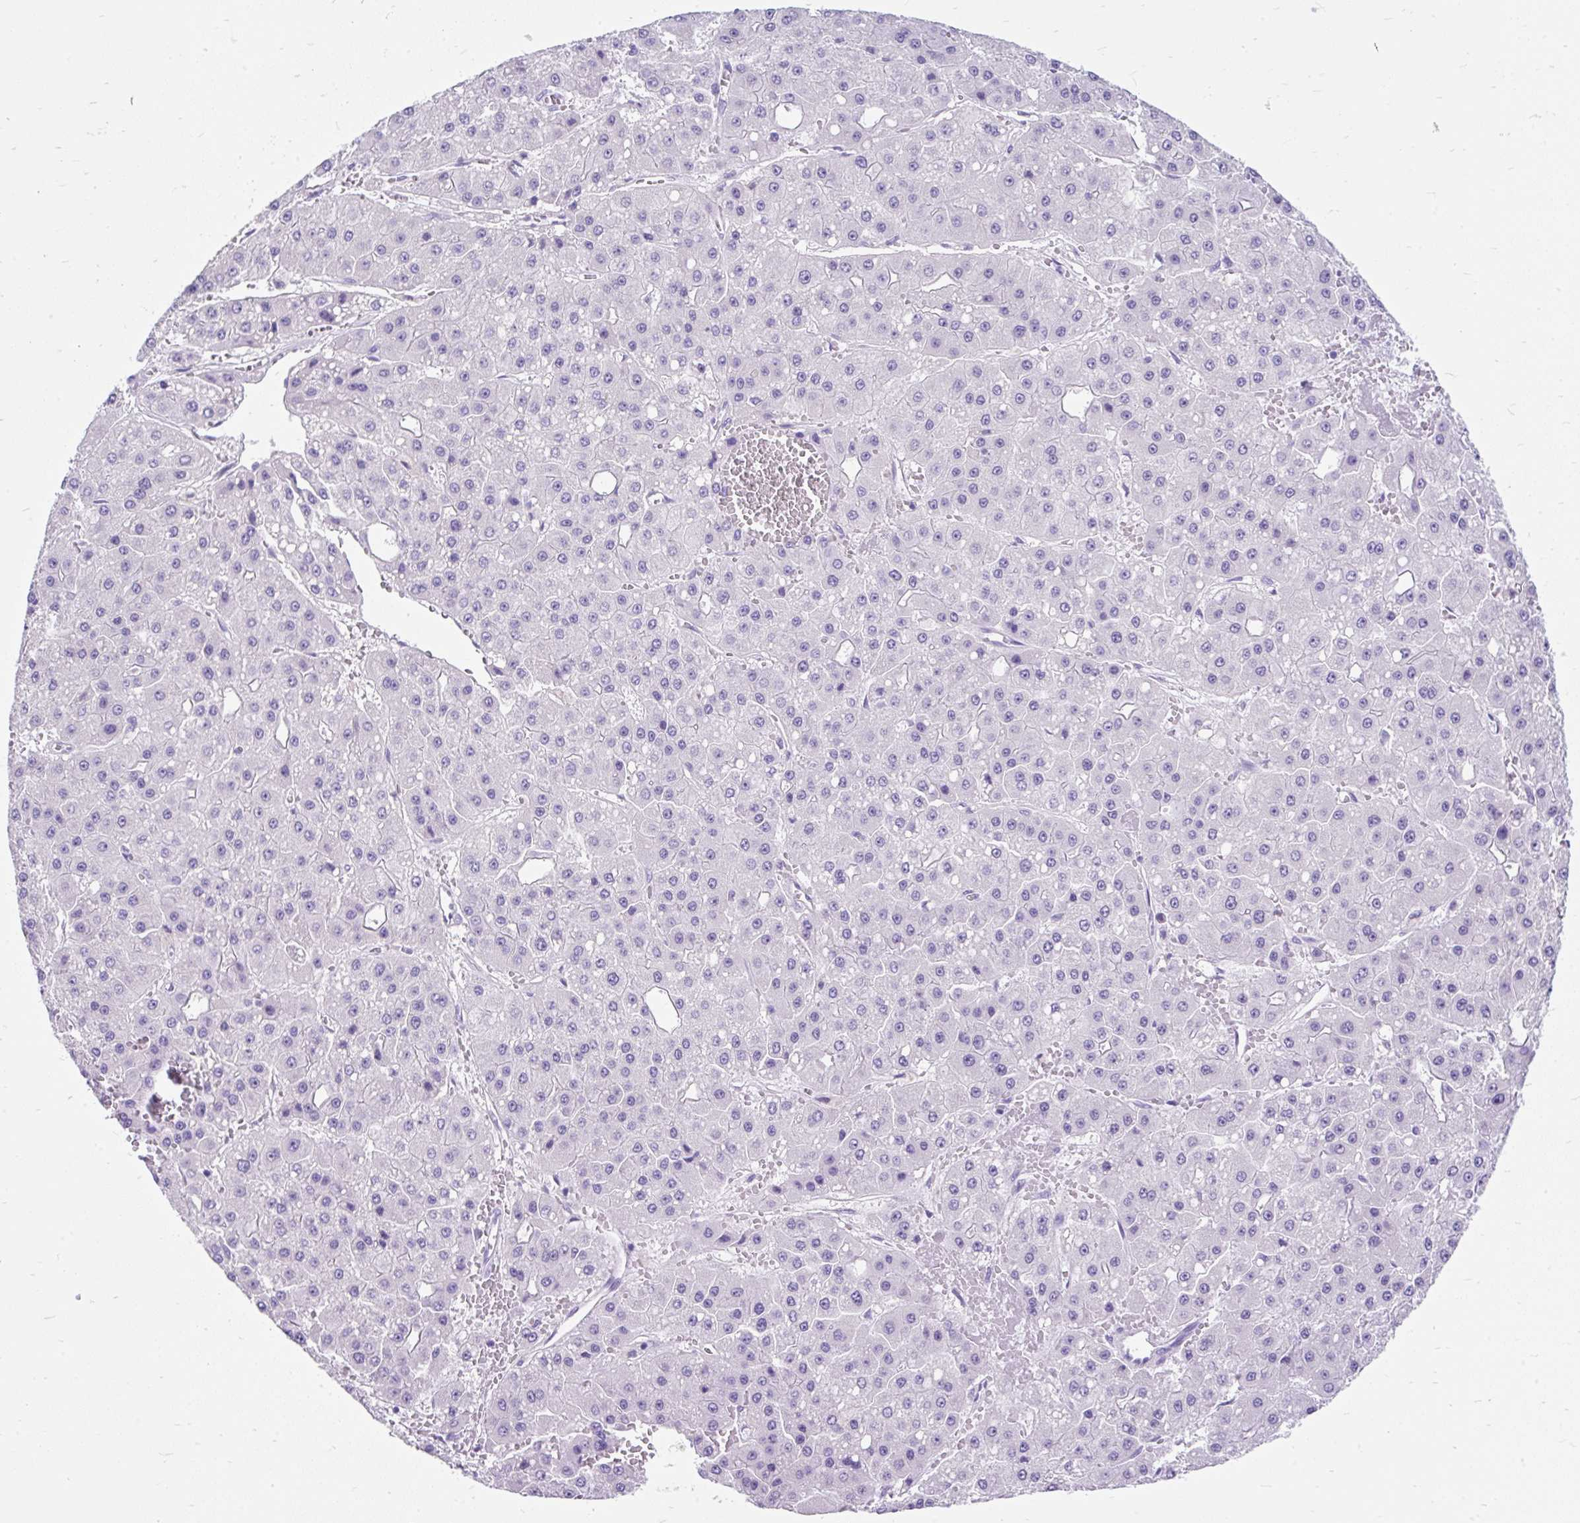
{"staining": {"intensity": "negative", "quantity": "none", "location": "none"}, "tissue": "liver cancer", "cell_type": "Tumor cells", "image_type": "cancer", "snomed": [{"axis": "morphology", "description": "Carcinoma, Hepatocellular, NOS"}, {"axis": "topography", "description": "Liver"}], "caption": "DAB (3,3'-diaminobenzidine) immunohistochemical staining of liver cancer reveals no significant expression in tumor cells.", "gene": "SCGB1A1", "patient": {"sex": "male", "age": 47}}